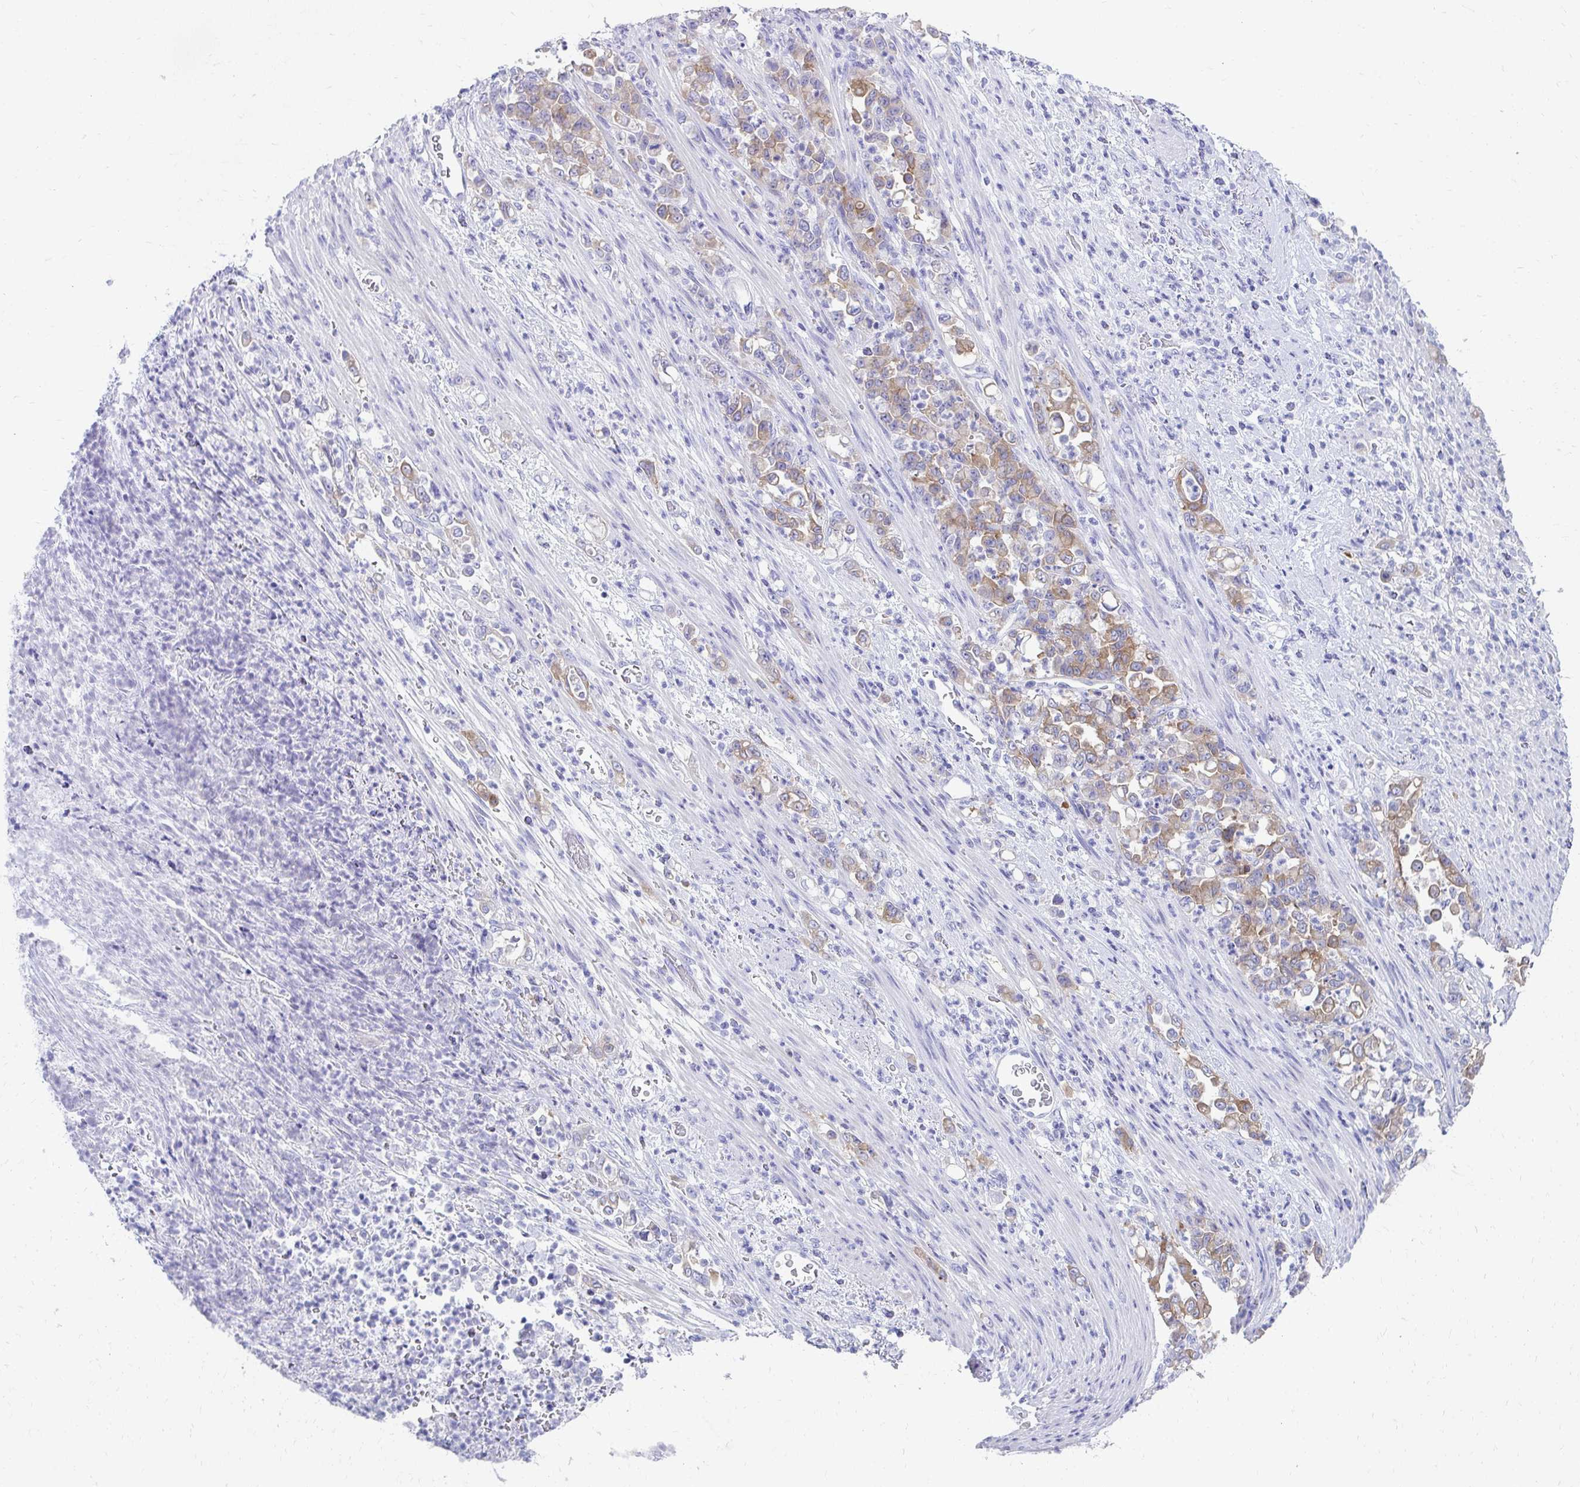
{"staining": {"intensity": "moderate", "quantity": "25%-75%", "location": "cytoplasmic/membranous"}, "tissue": "stomach cancer", "cell_type": "Tumor cells", "image_type": "cancer", "snomed": [{"axis": "morphology", "description": "Normal tissue, NOS"}, {"axis": "morphology", "description": "Adenocarcinoma, NOS"}, {"axis": "topography", "description": "Stomach"}], "caption": "This micrograph exhibits stomach adenocarcinoma stained with immunohistochemistry (IHC) to label a protein in brown. The cytoplasmic/membranous of tumor cells show moderate positivity for the protein. Nuclei are counter-stained blue.", "gene": "SEC14L3", "patient": {"sex": "female", "age": 79}}